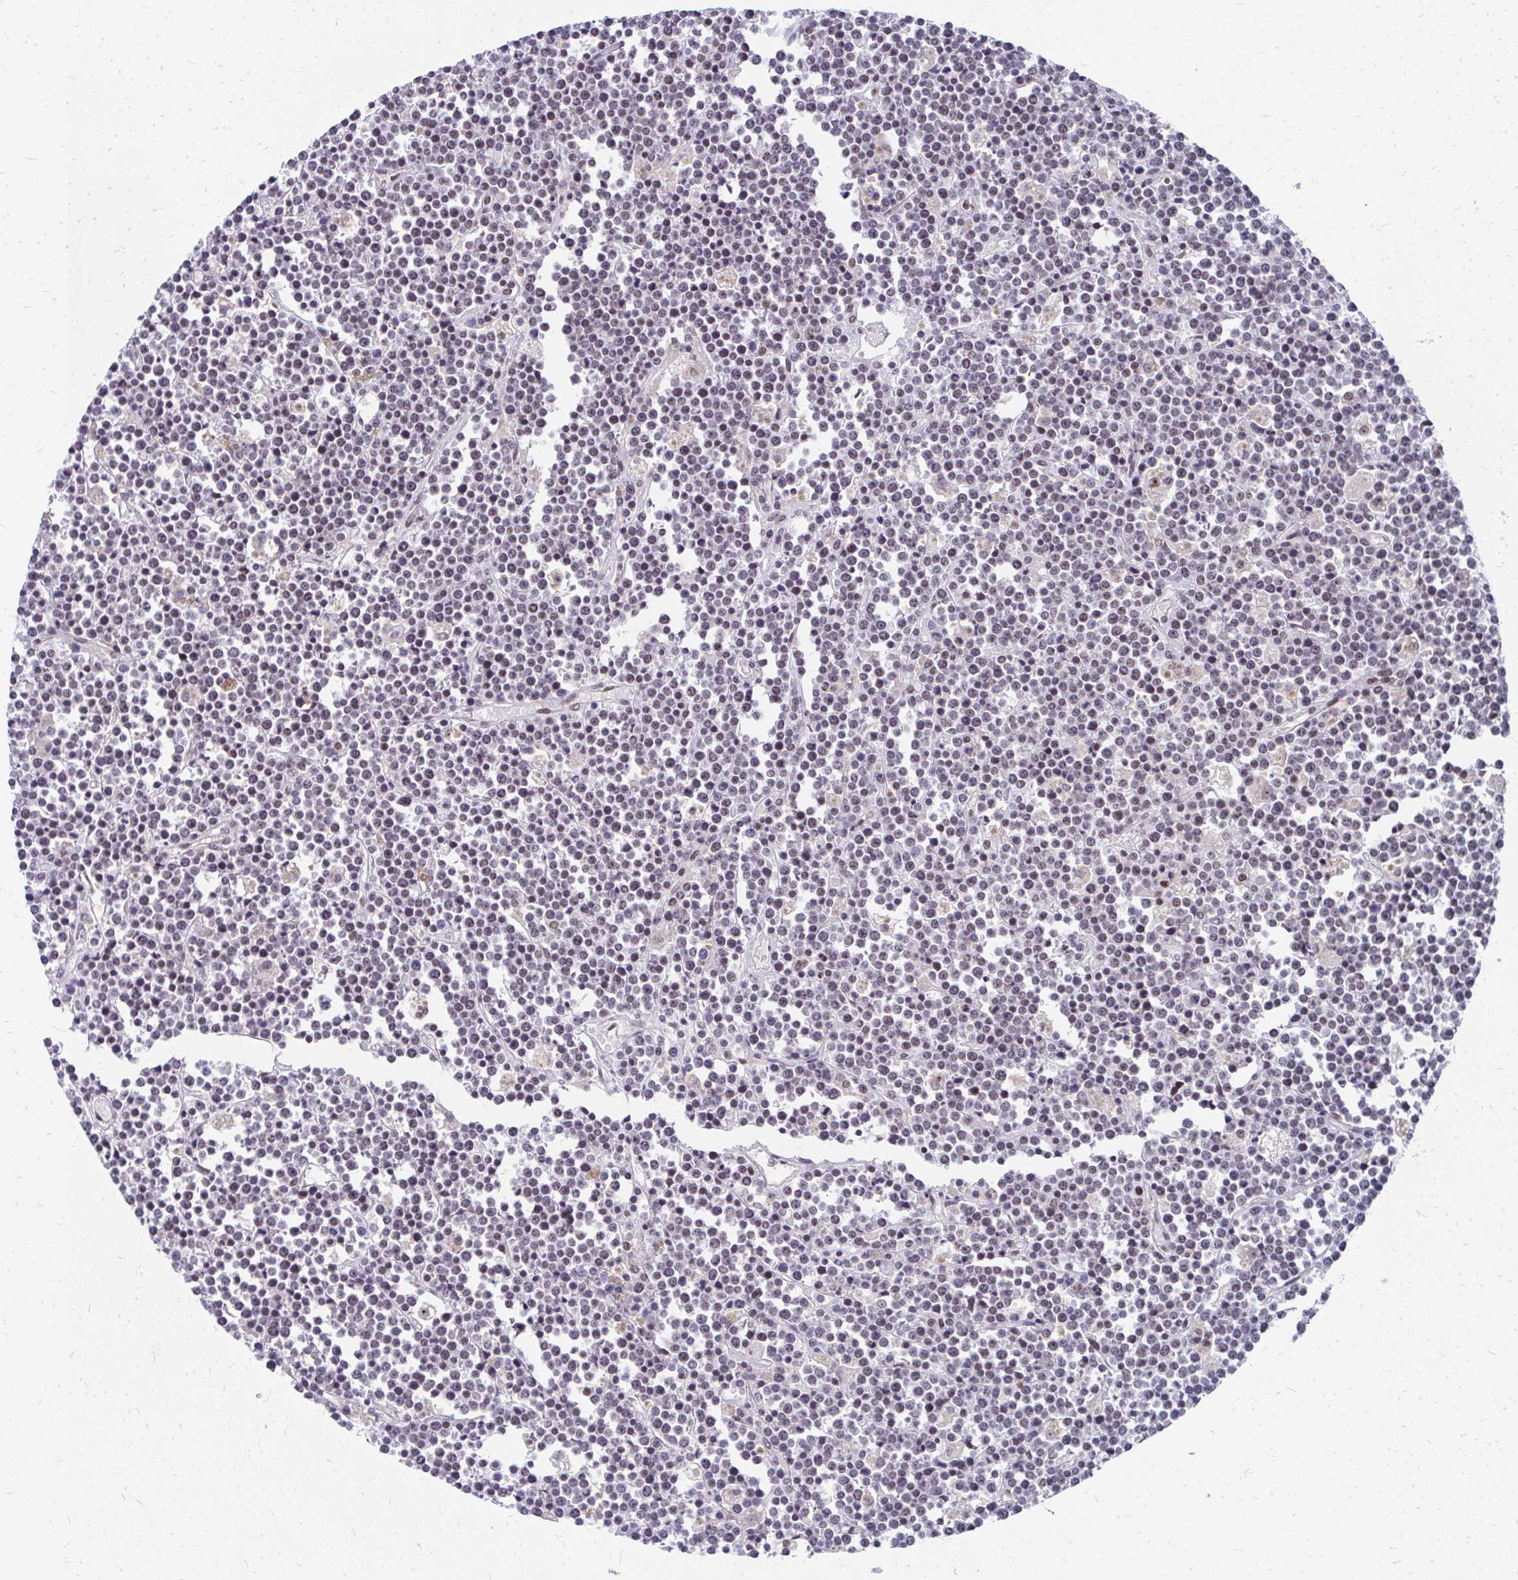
{"staining": {"intensity": "weak", "quantity": "25%-75%", "location": "nuclear"}, "tissue": "lymphoma", "cell_type": "Tumor cells", "image_type": "cancer", "snomed": [{"axis": "morphology", "description": "Malignant lymphoma, non-Hodgkin's type, High grade"}, {"axis": "topography", "description": "Ovary"}], "caption": "This is a micrograph of IHC staining of malignant lymphoma, non-Hodgkin's type (high-grade), which shows weak staining in the nuclear of tumor cells.", "gene": "GTF2H1", "patient": {"sex": "female", "age": 56}}